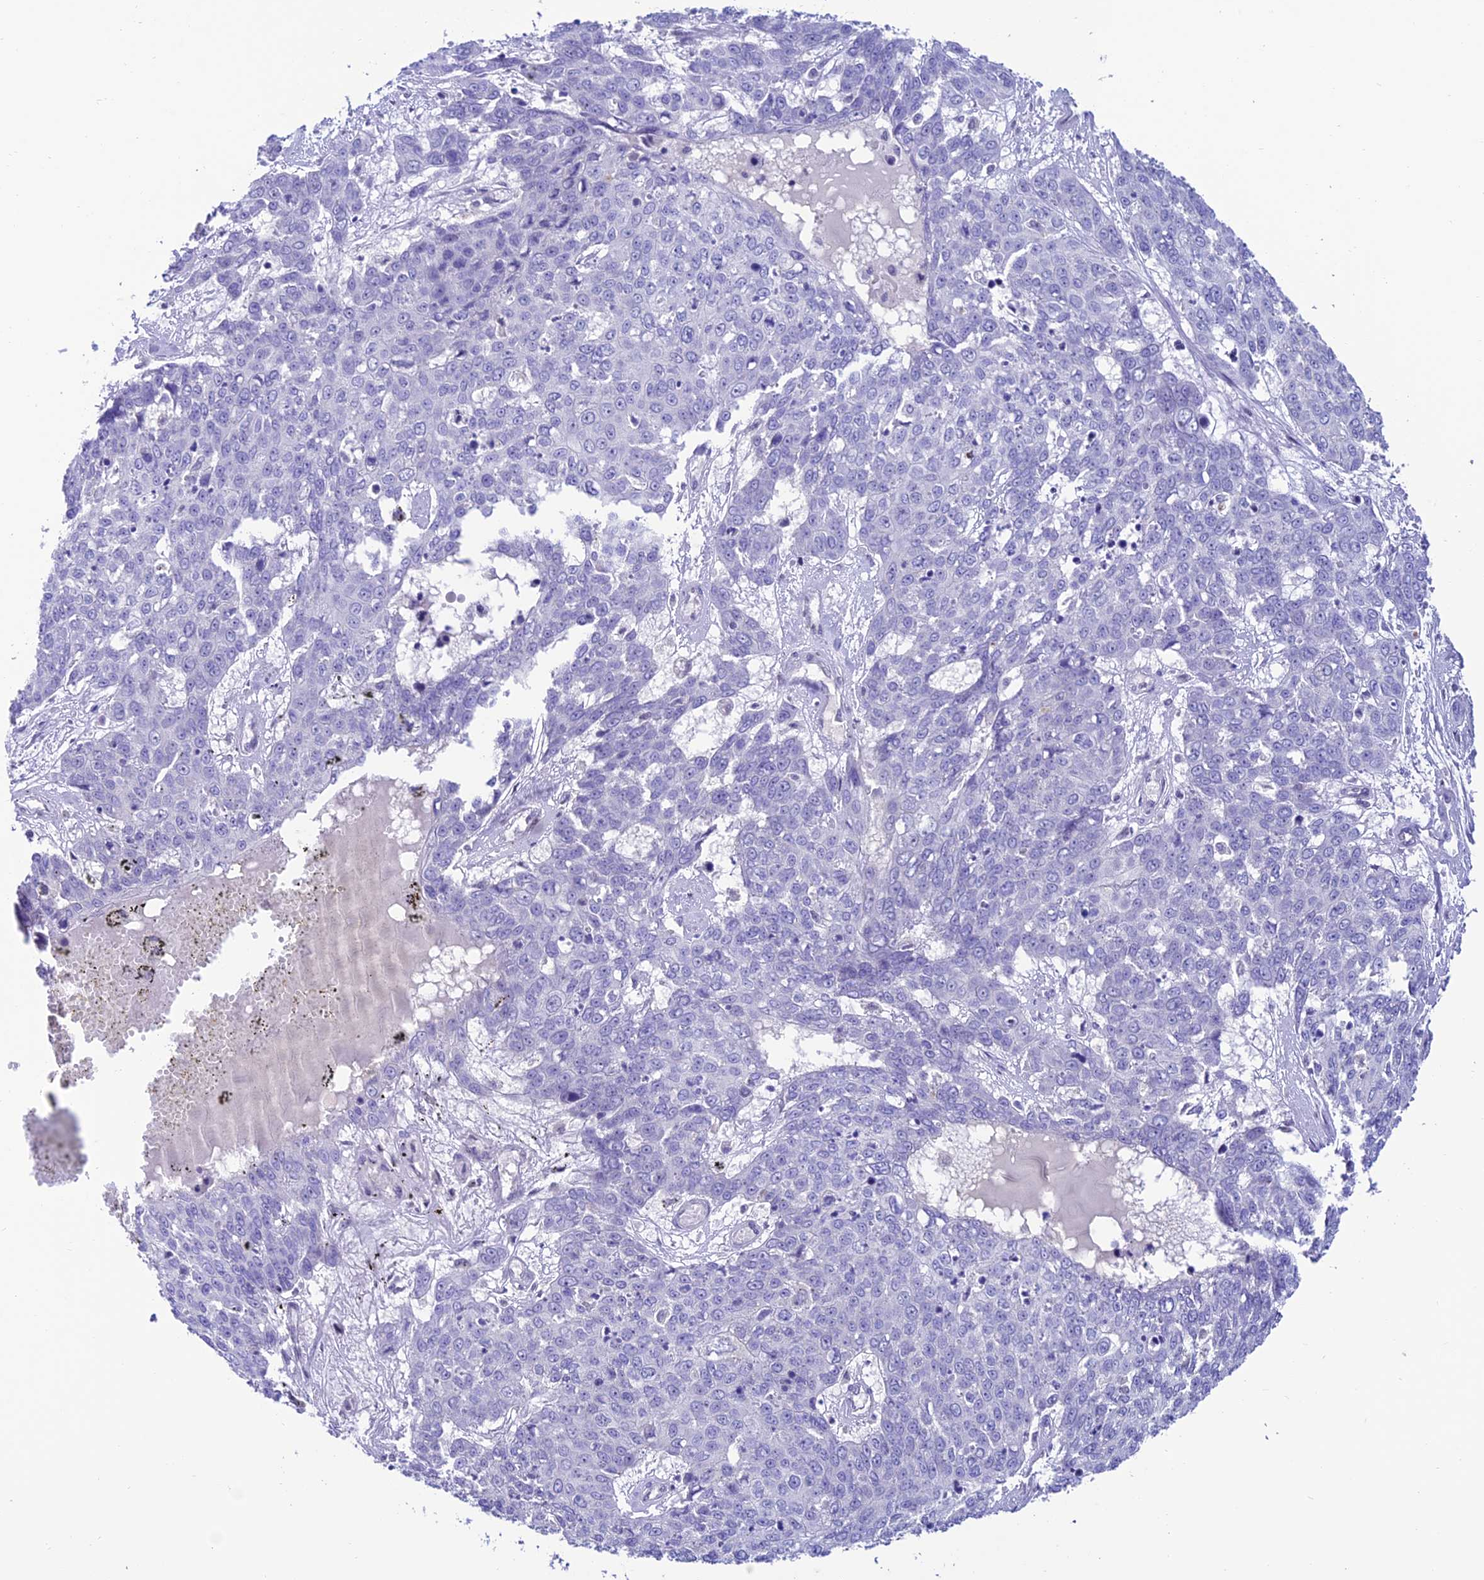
{"staining": {"intensity": "negative", "quantity": "none", "location": "none"}, "tissue": "skin cancer", "cell_type": "Tumor cells", "image_type": "cancer", "snomed": [{"axis": "morphology", "description": "Squamous cell carcinoma, NOS"}, {"axis": "topography", "description": "Skin"}], "caption": "A high-resolution image shows IHC staining of skin cancer, which exhibits no significant staining in tumor cells.", "gene": "SLC10A1", "patient": {"sex": "male", "age": 71}}